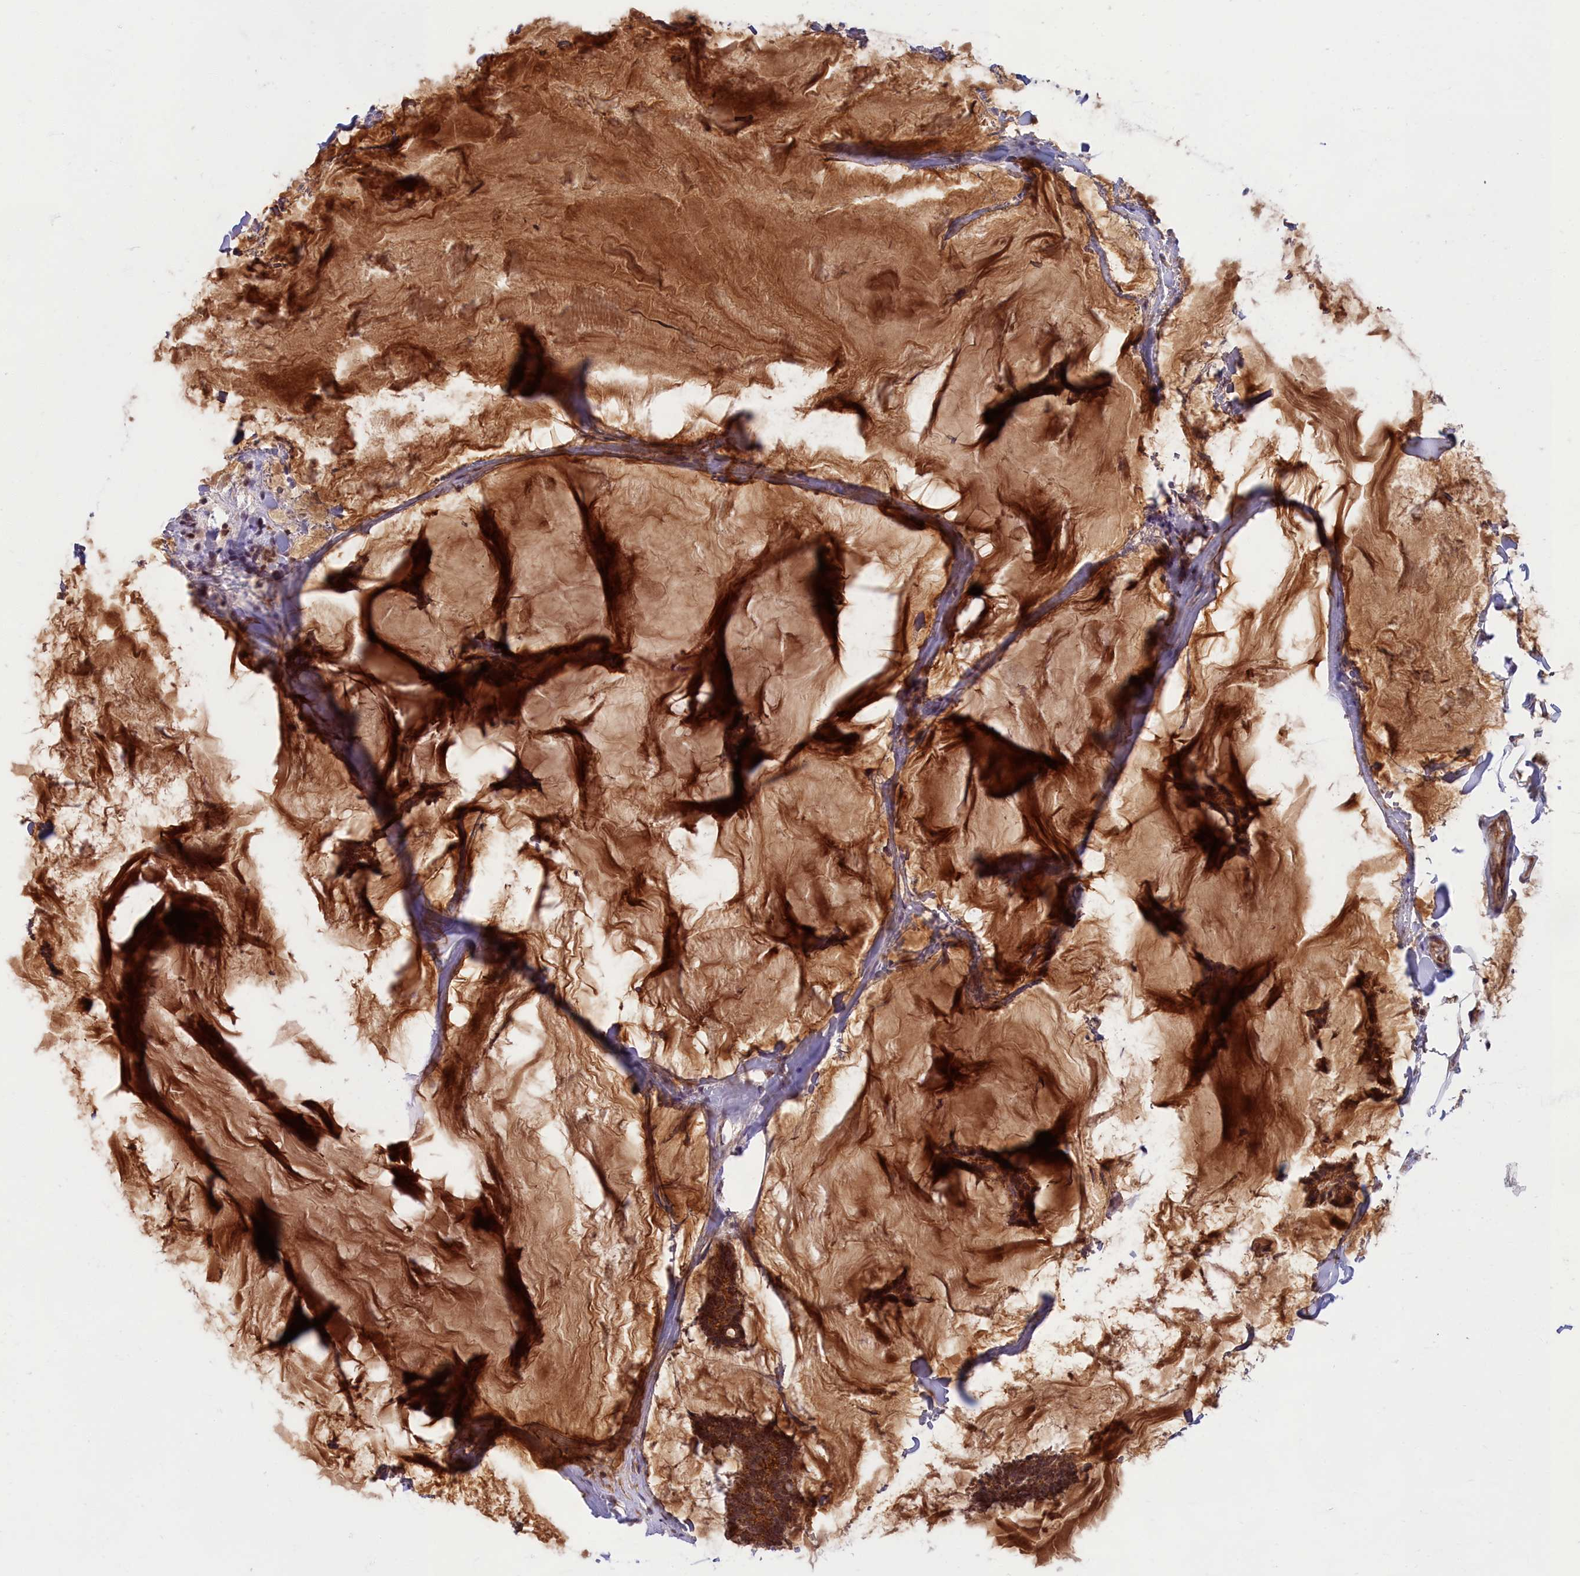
{"staining": {"intensity": "moderate", "quantity": ">75%", "location": "cytoplasmic/membranous"}, "tissue": "breast cancer", "cell_type": "Tumor cells", "image_type": "cancer", "snomed": [{"axis": "morphology", "description": "Duct carcinoma"}, {"axis": "topography", "description": "Breast"}], "caption": "A medium amount of moderate cytoplasmic/membranous staining is identified in about >75% of tumor cells in breast intraductal carcinoma tissue.", "gene": "EARS2", "patient": {"sex": "female", "age": 93}}